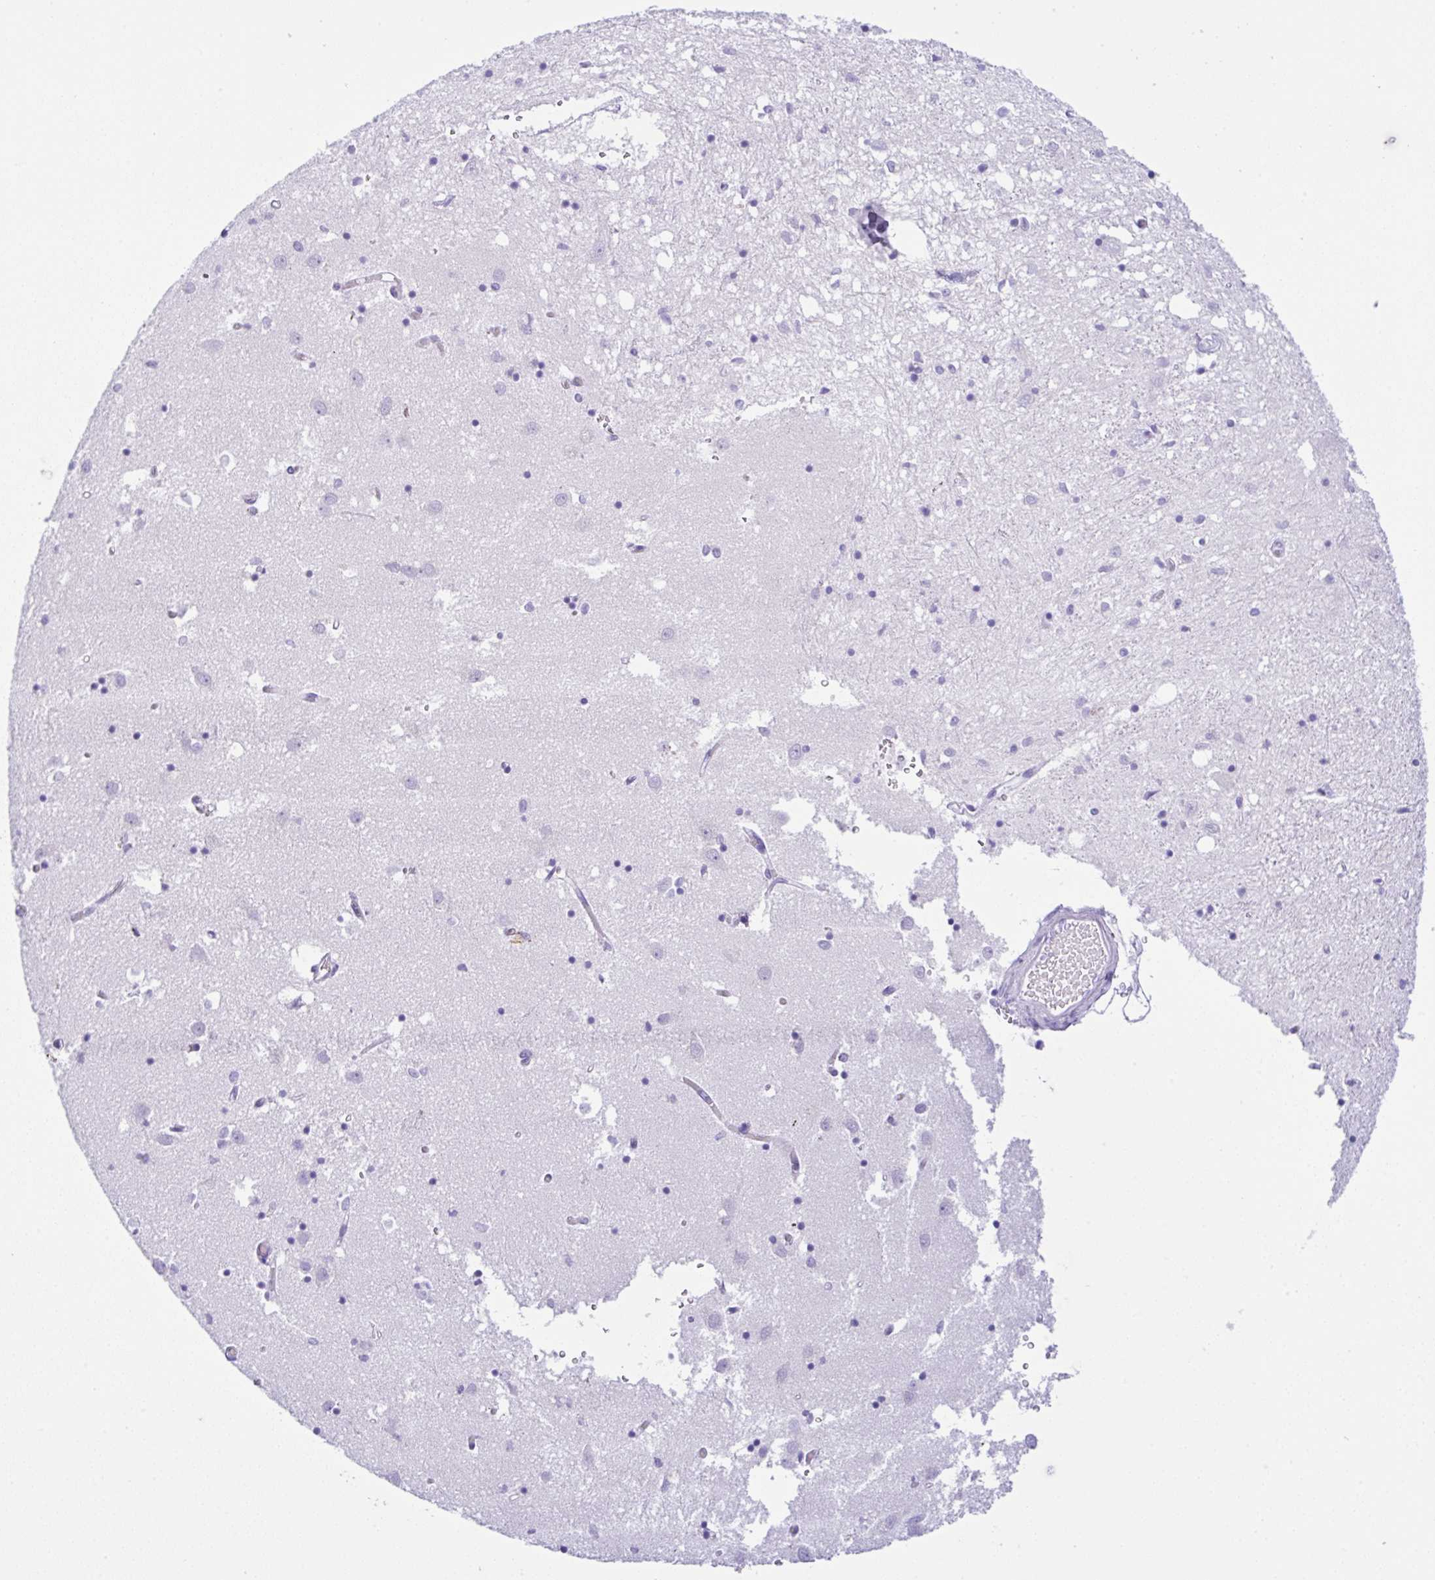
{"staining": {"intensity": "negative", "quantity": "none", "location": "none"}, "tissue": "caudate", "cell_type": "Glial cells", "image_type": "normal", "snomed": [{"axis": "morphology", "description": "Normal tissue, NOS"}, {"axis": "topography", "description": "Lateral ventricle wall"}], "caption": "DAB immunohistochemical staining of unremarkable human caudate displays no significant expression in glial cells.", "gene": "RRM2", "patient": {"sex": "male", "age": 70}}